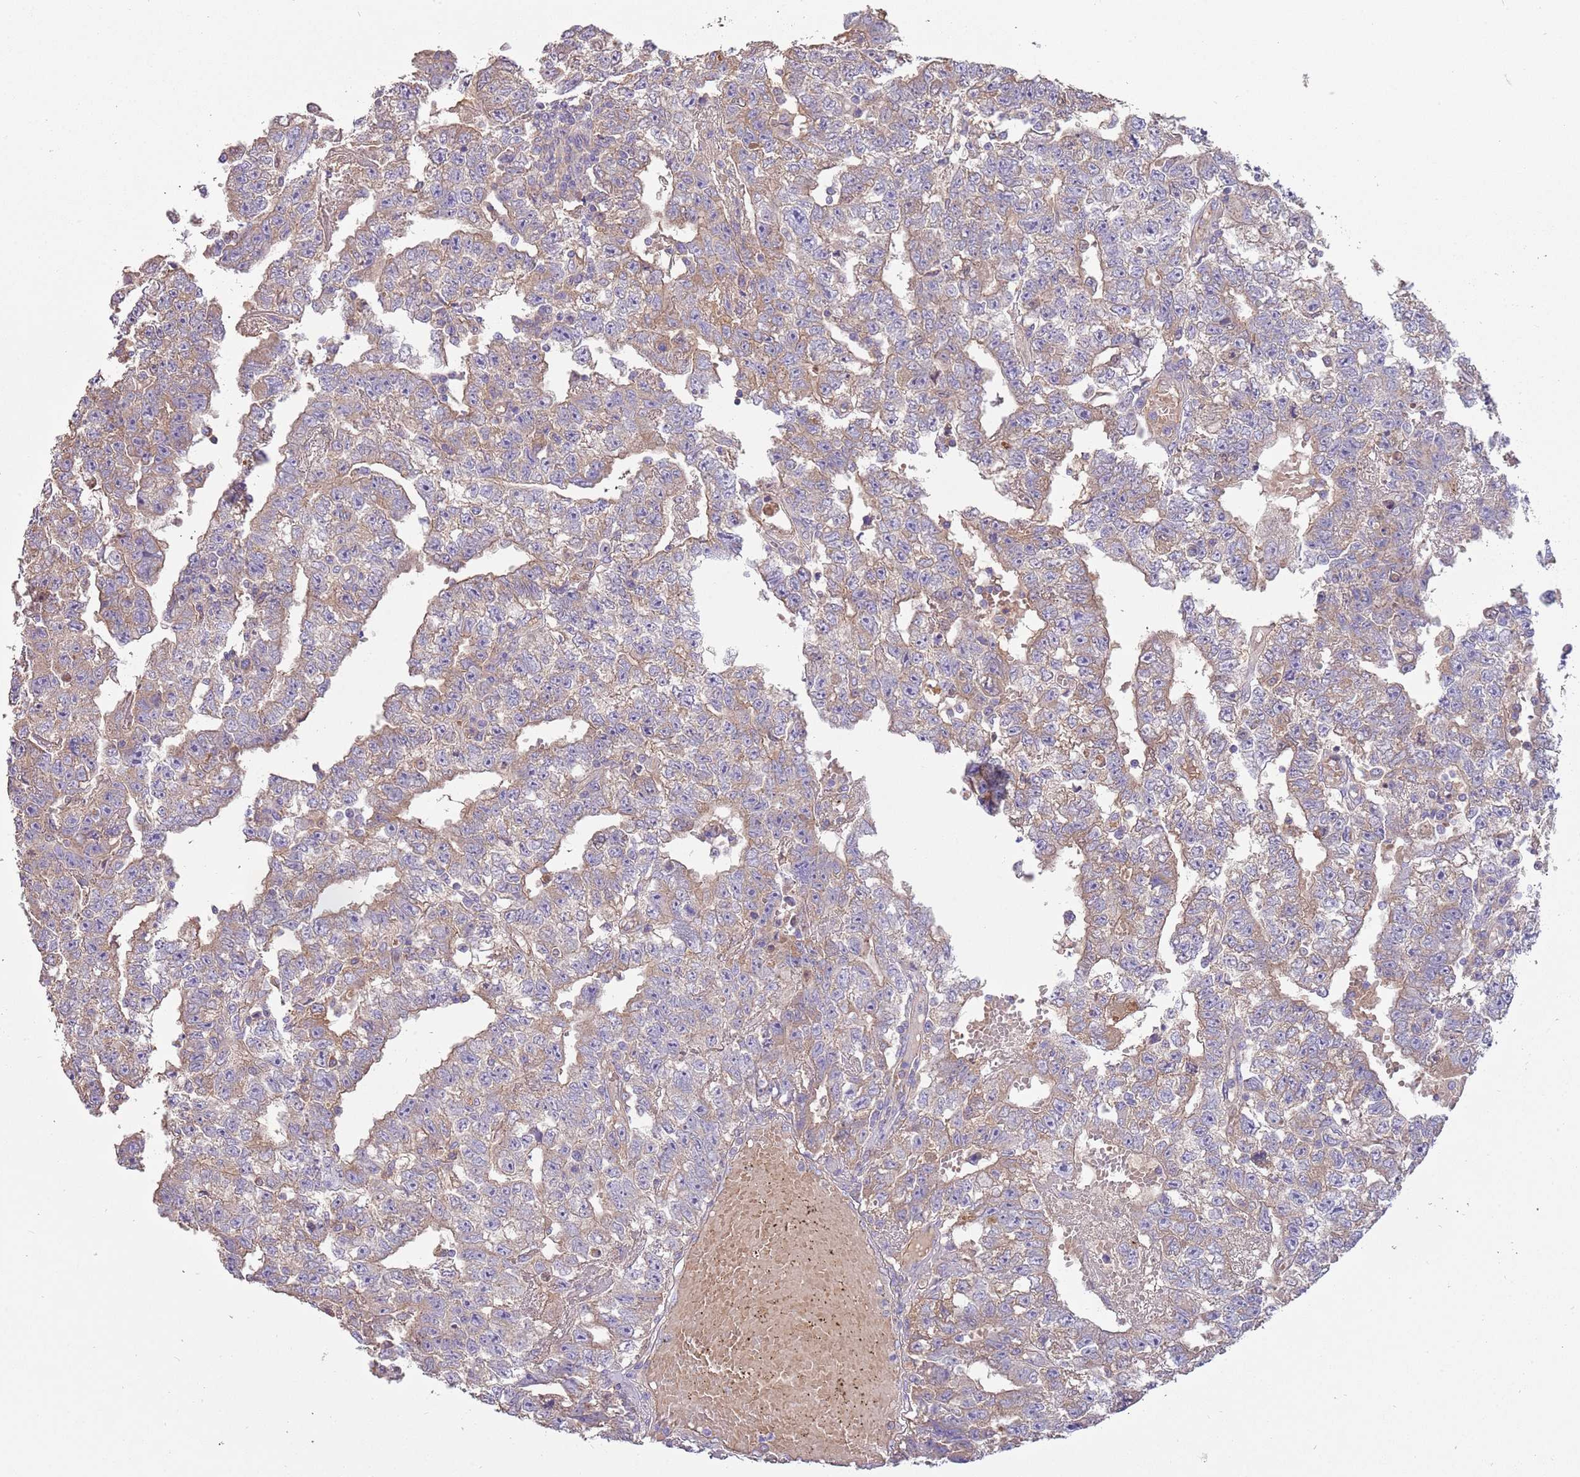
{"staining": {"intensity": "weak", "quantity": "25%-75%", "location": "cytoplasmic/membranous"}, "tissue": "testis cancer", "cell_type": "Tumor cells", "image_type": "cancer", "snomed": [{"axis": "morphology", "description": "Carcinoma, Embryonal, NOS"}, {"axis": "topography", "description": "Testis"}], "caption": "This histopathology image demonstrates IHC staining of human testis embryonal carcinoma, with low weak cytoplasmic/membranous positivity in approximately 25%-75% of tumor cells.", "gene": "TRMO", "patient": {"sex": "male", "age": 25}}